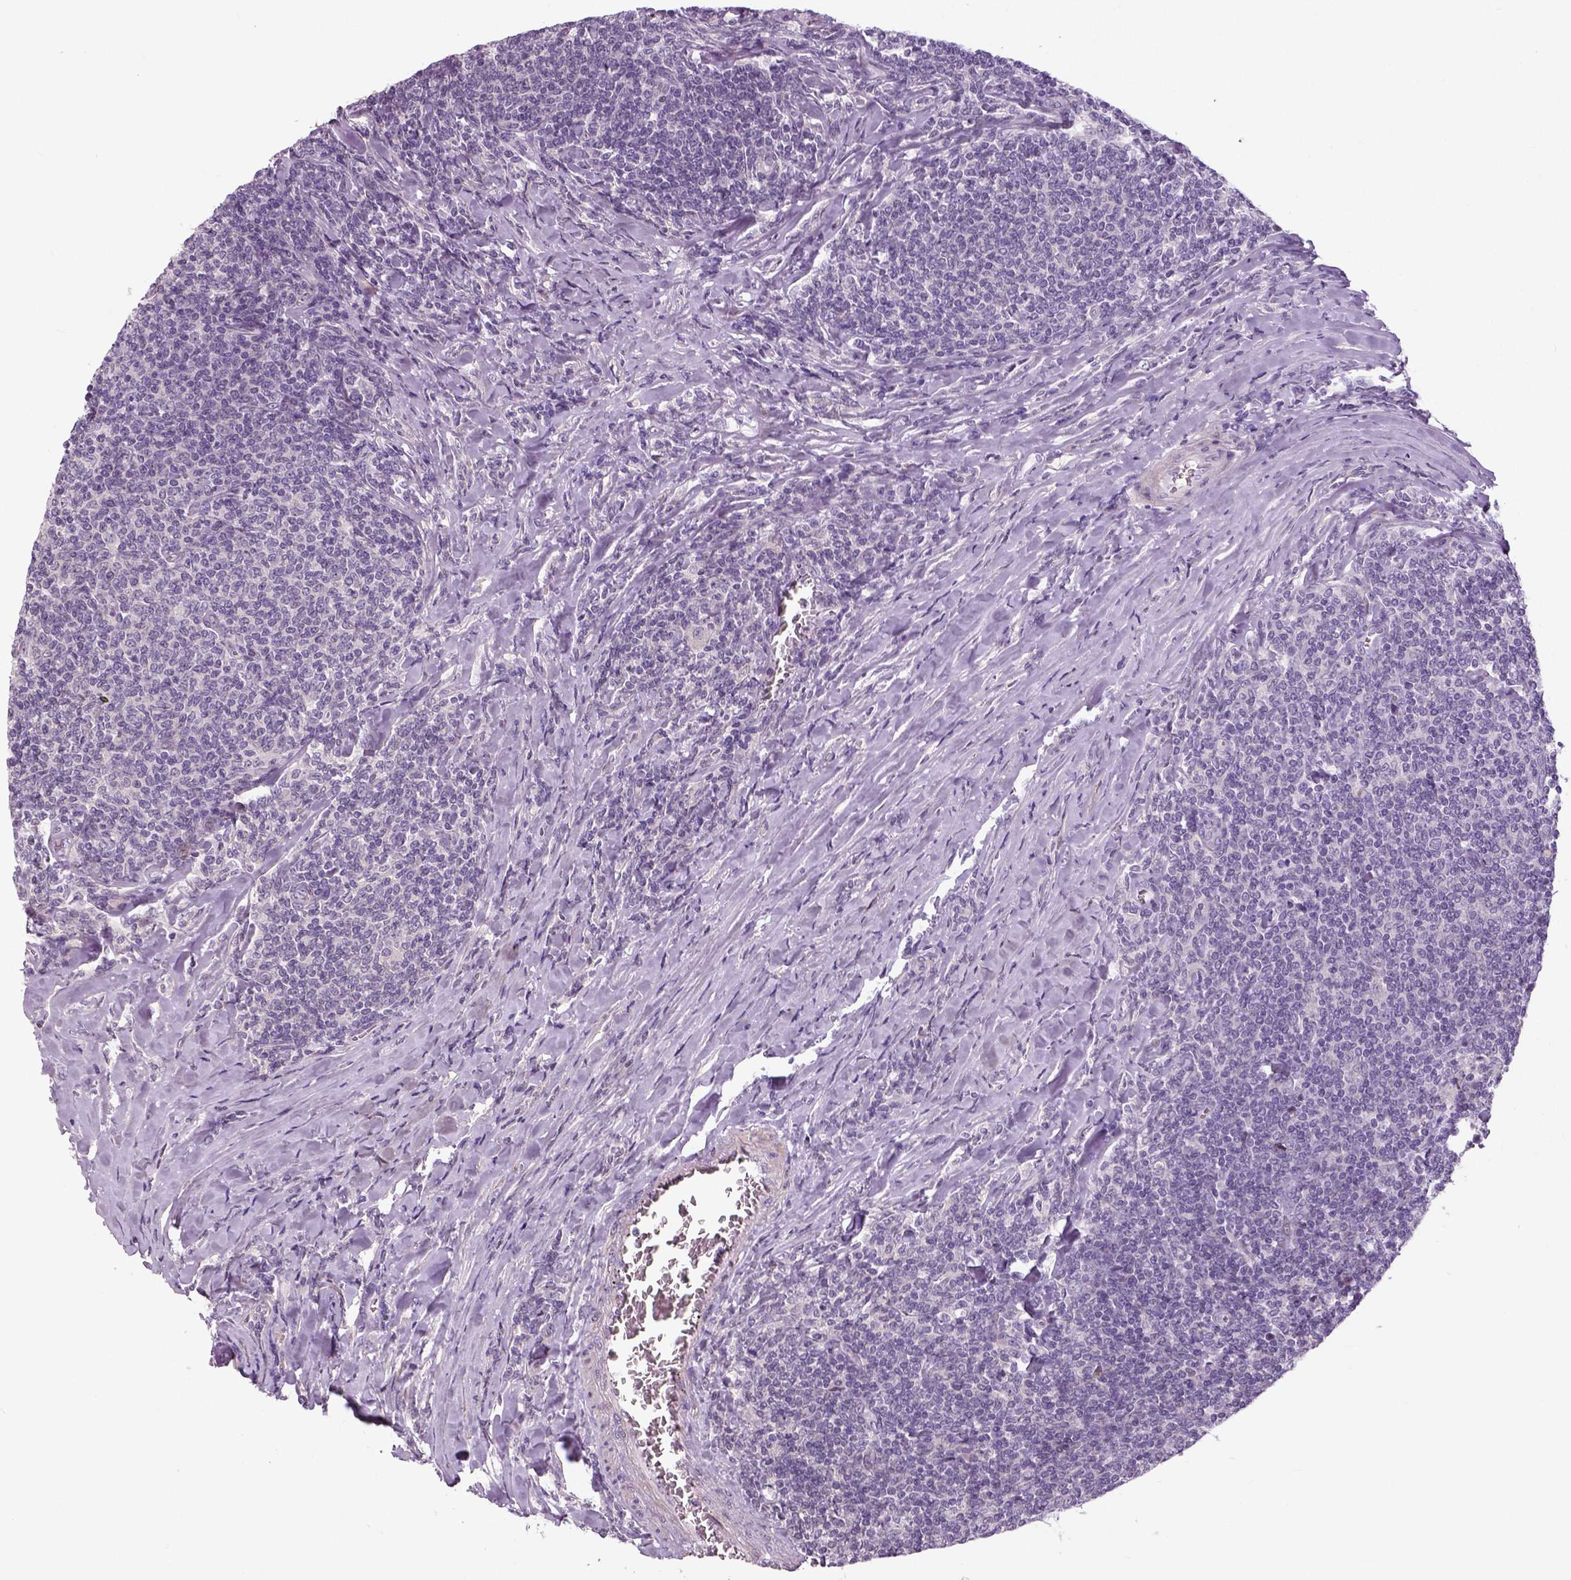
{"staining": {"intensity": "negative", "quantity": "none", "location": "none"}, "tissue": "lymphoma", "cell_type": "Tumor cells", "image_type": "cancer", "snomed": [{"axis": "morphology", "description": "Malignant lymphoma, non-Hodgkin's type, Low grade"}, {"axis": "topography", "description": "Lymph node"}], "caption": "DAB immunohistochemical staining of human low-grade malignant lymphoma, non-Hodgkin's type reveals no significant staining in tumor cells.", "gene": "NECAB1", "patient": {"sex": "male", "age": 52}}